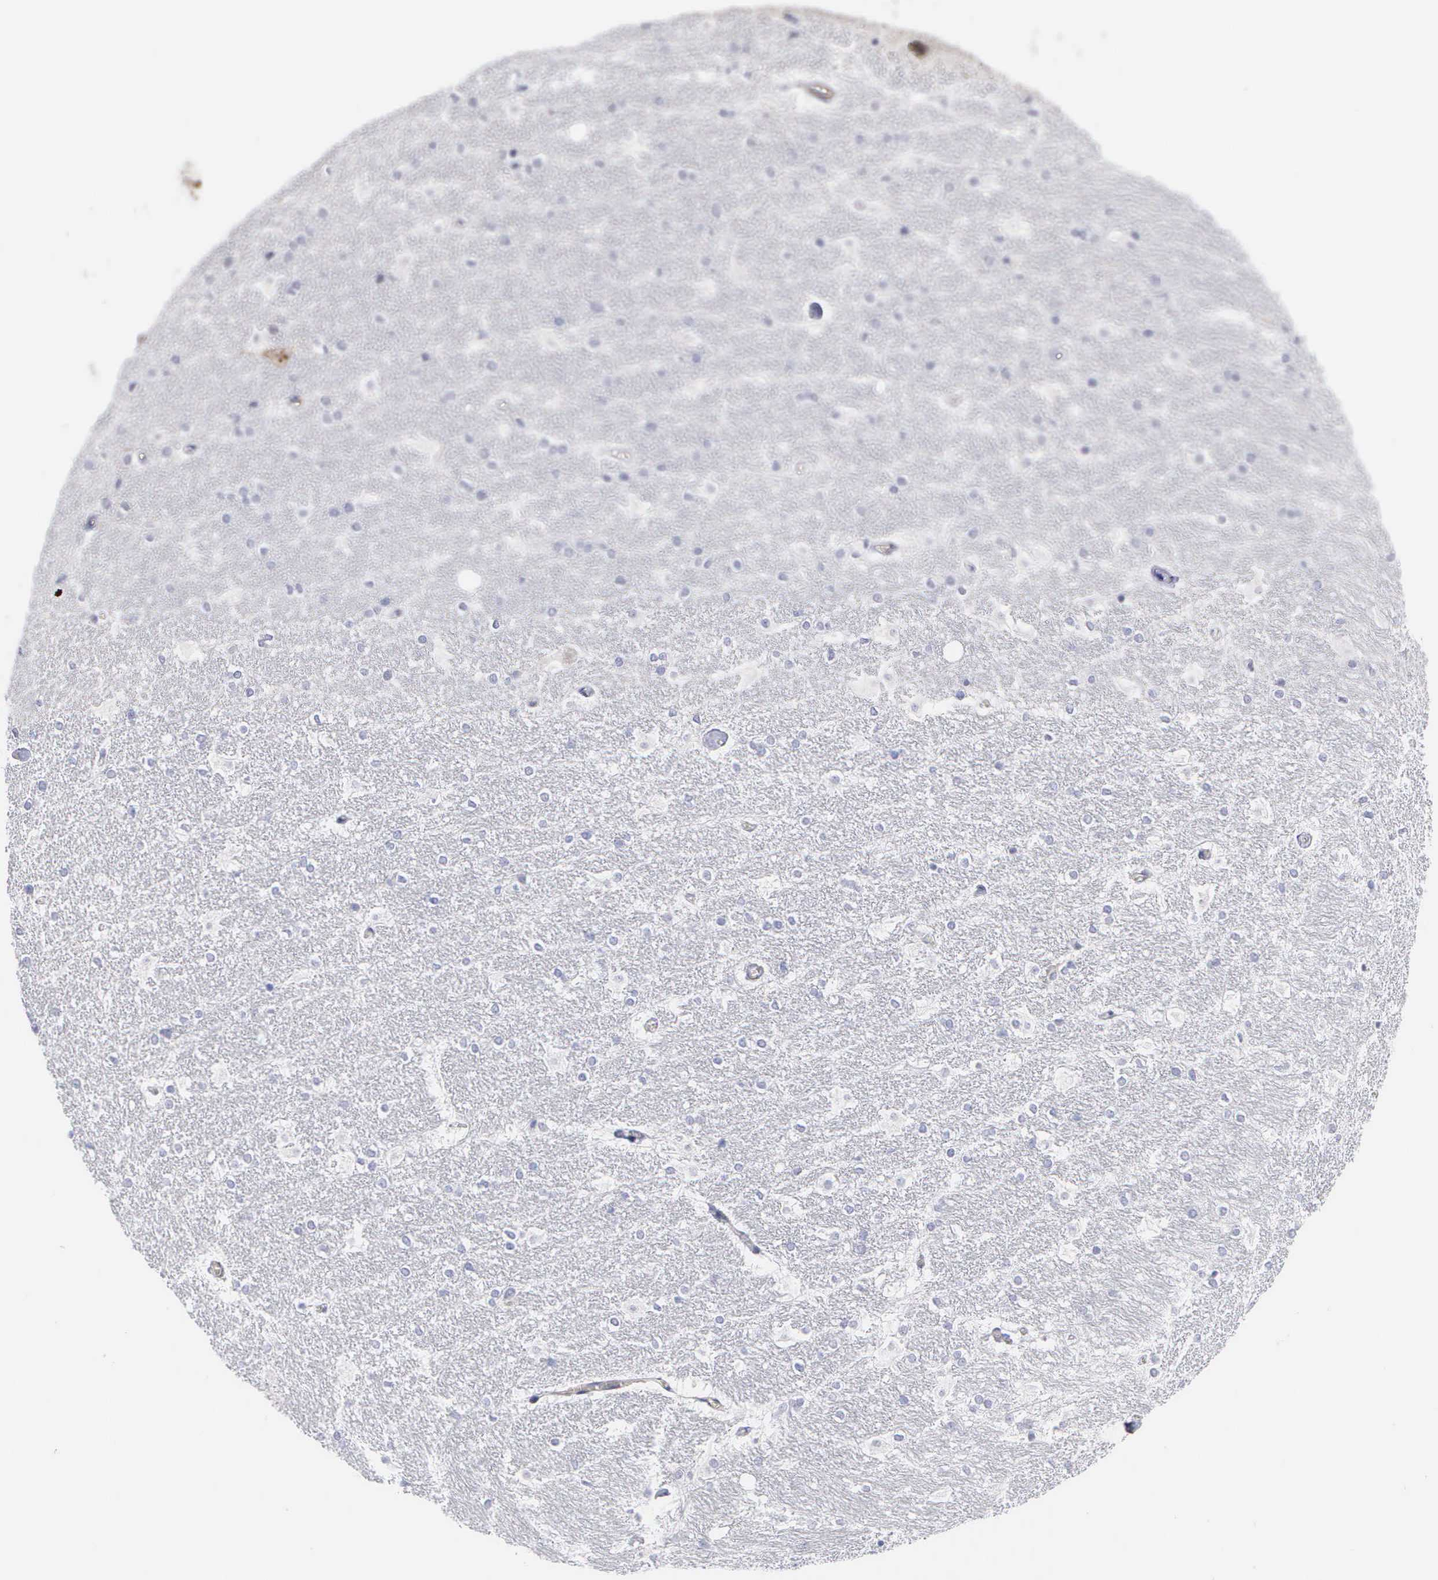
{"staining": {"intensity": "negative", "quantity": "none", "location": "none"}, "tissue": "hippocampus", "cell_type": "Glial cells", "image_type": "normal", "snomed": [{"axis": "morphology", "description": "Normal tissue, NOS"}, {"axis": "topography", "description": "Hippocampus"}], "caption": "High power microscopy micrograph of an immunohistochemistry (IHC) histopathology image of unremarkable hippocampus, revealing no significant positivity in glial cells.", "gene": "ELFN2", "patient": {"sex": "female", "age": 19}}